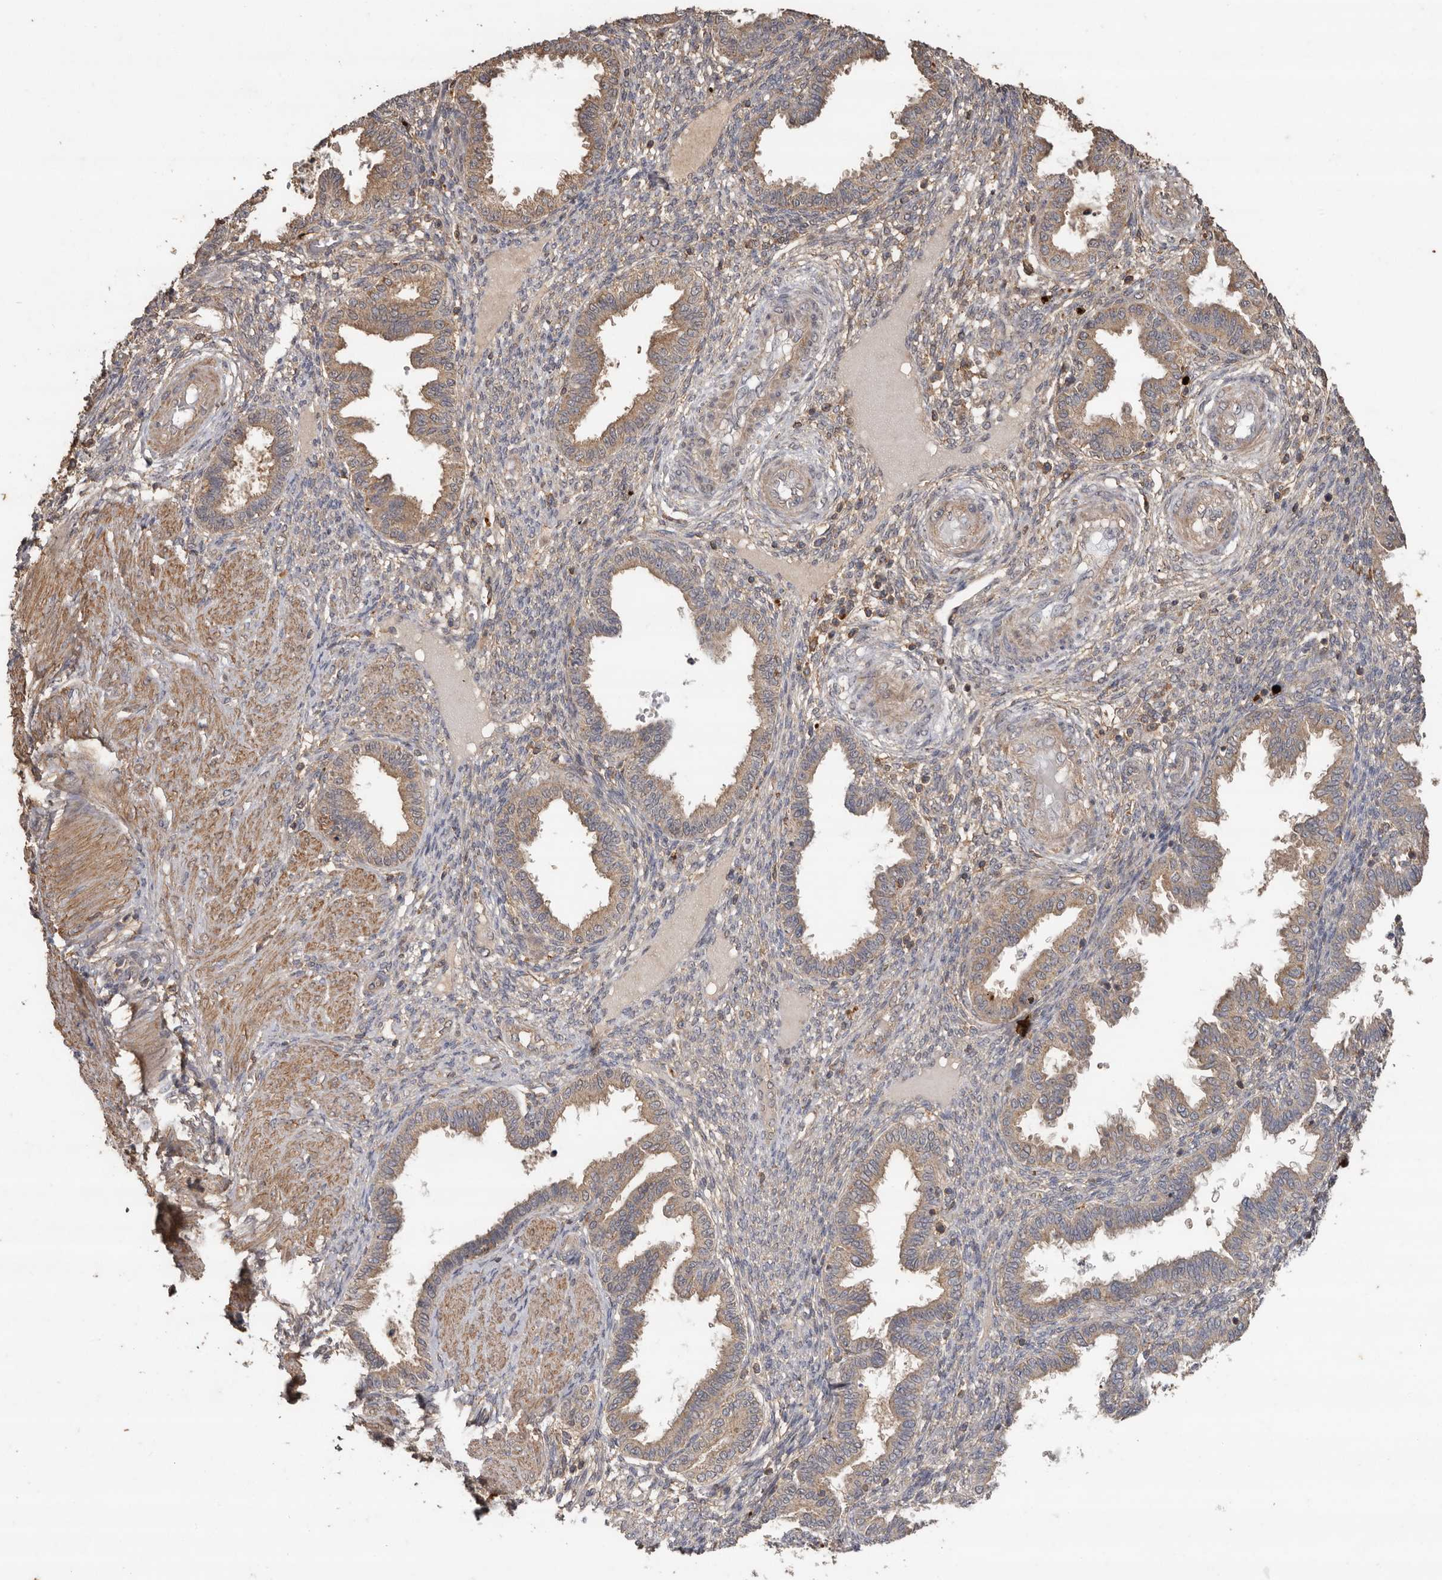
{"staining": {"intensity": "moderate", "quantity": "<25%", "location": "cytoplasmic/membranous"}, "tissue": "endometrium", "cell_type": "Cells in endometrial stroma", "image_type": "normal", "snomed": [{"axis": "morphology", "description": "Normal tissue, NOS"}, {"axis": "topography", "description": "Endometrium"}], "caption": "This photomicrograph displays unremarkable endometrium stained with IHC to label a protein in brown. The cytoplasmic/membranous of cells in endometrial stroma show moderate positivity for the protein. Nuclei are counter-stained blue.", "gene": "RWDD1", "patient": {"sex": "female", "age": 33}}